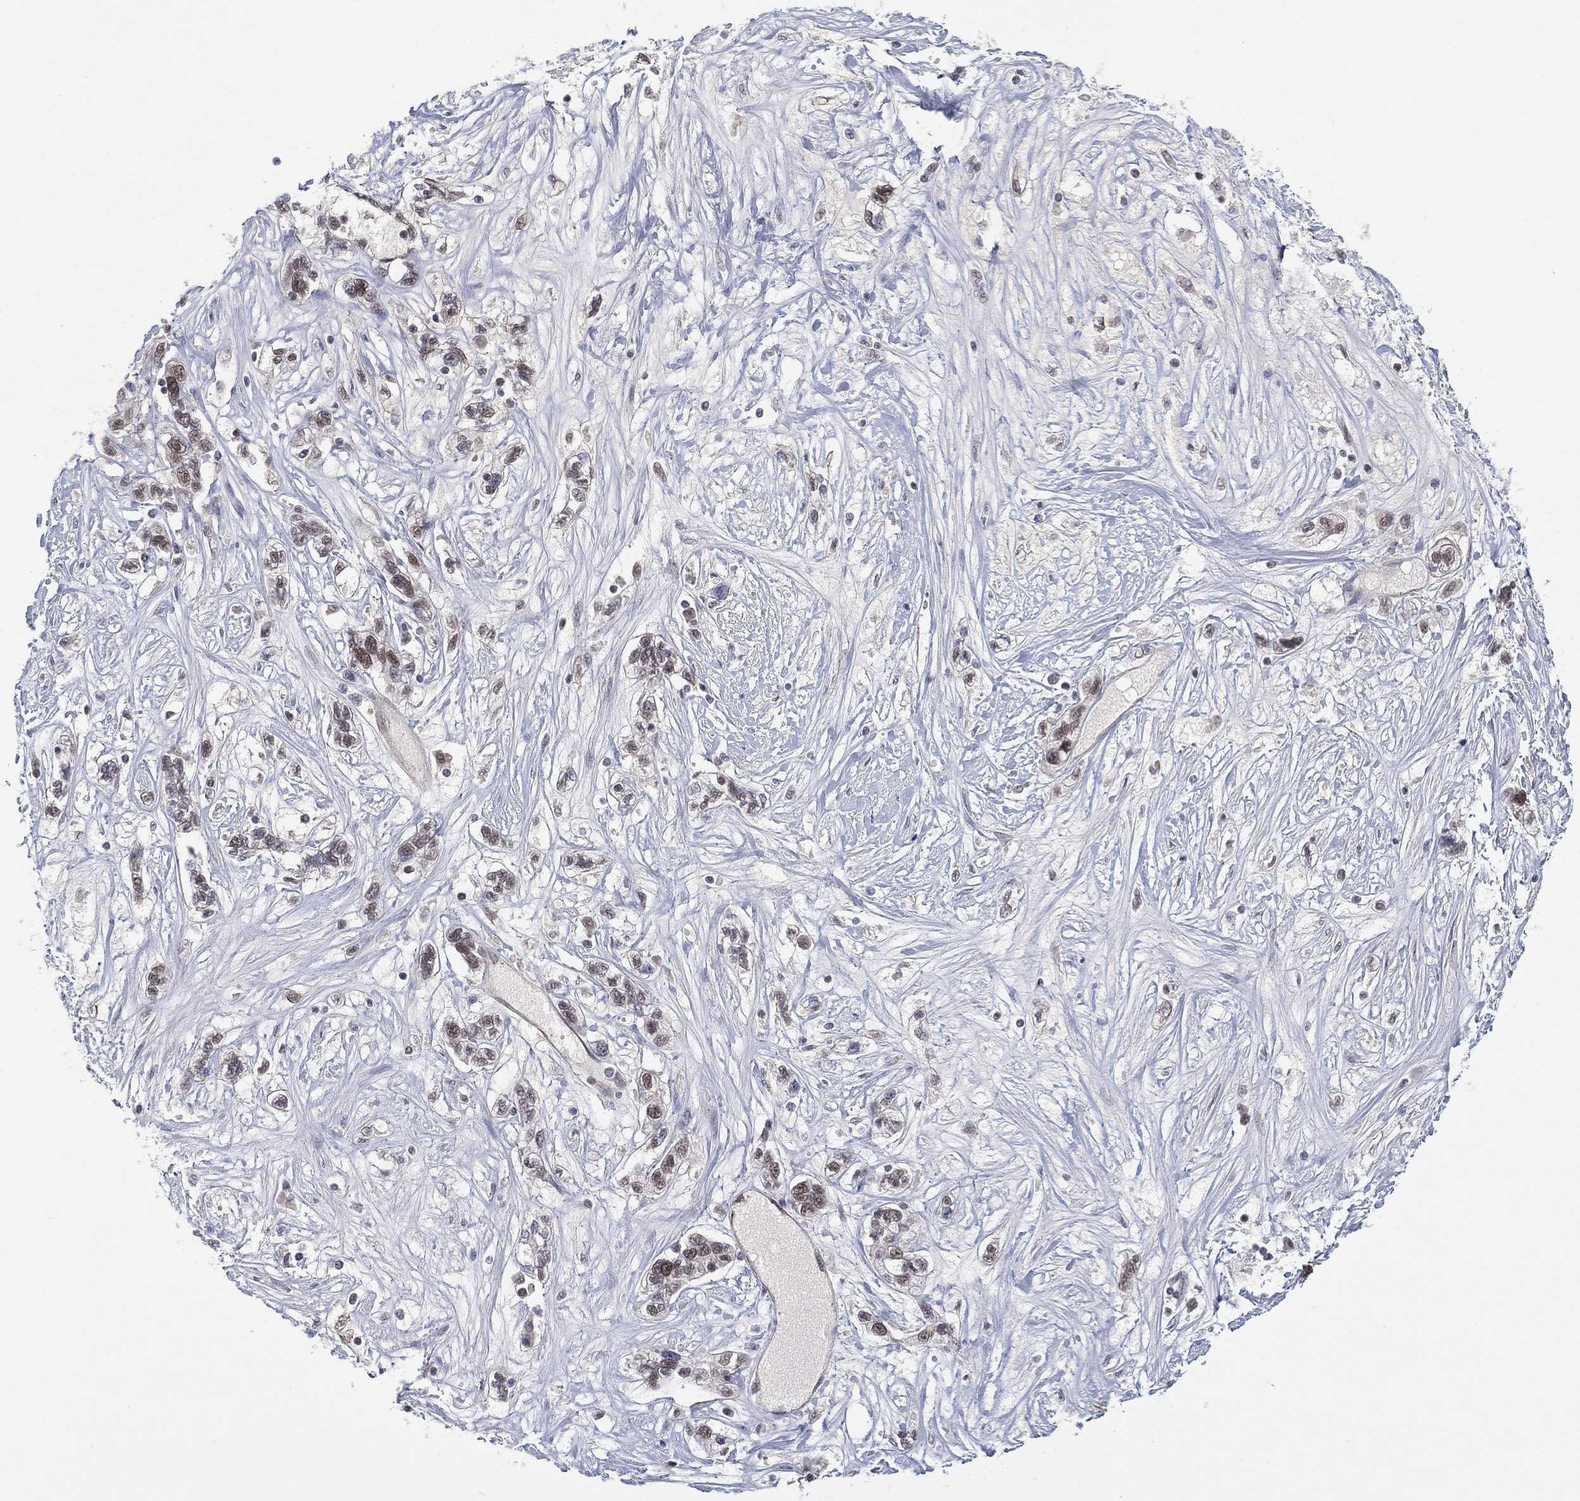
{"staining": {"intensity": "moderate", "quantity": "<25%", "location": "nuclear"}, "tissue": "liver cancer", "cell_type": "Tumor cells", "image_type": "cancer", "snomed": [{"axis": "morphology", "description": "Adenocarcinoma, NOS"}, {"axis": "morphology", "description": "Cholangiocarcinoma"}, {"axis": "topography", "description": "Liver"}], "caption": "Adenocarcinoma (liver) stained for a protein (brown) displays moderate nuclear positive positivity in approximately <25% of tumor cells.", "gene": "GSE1", "patient": {"sex": "male", "age": 64}}